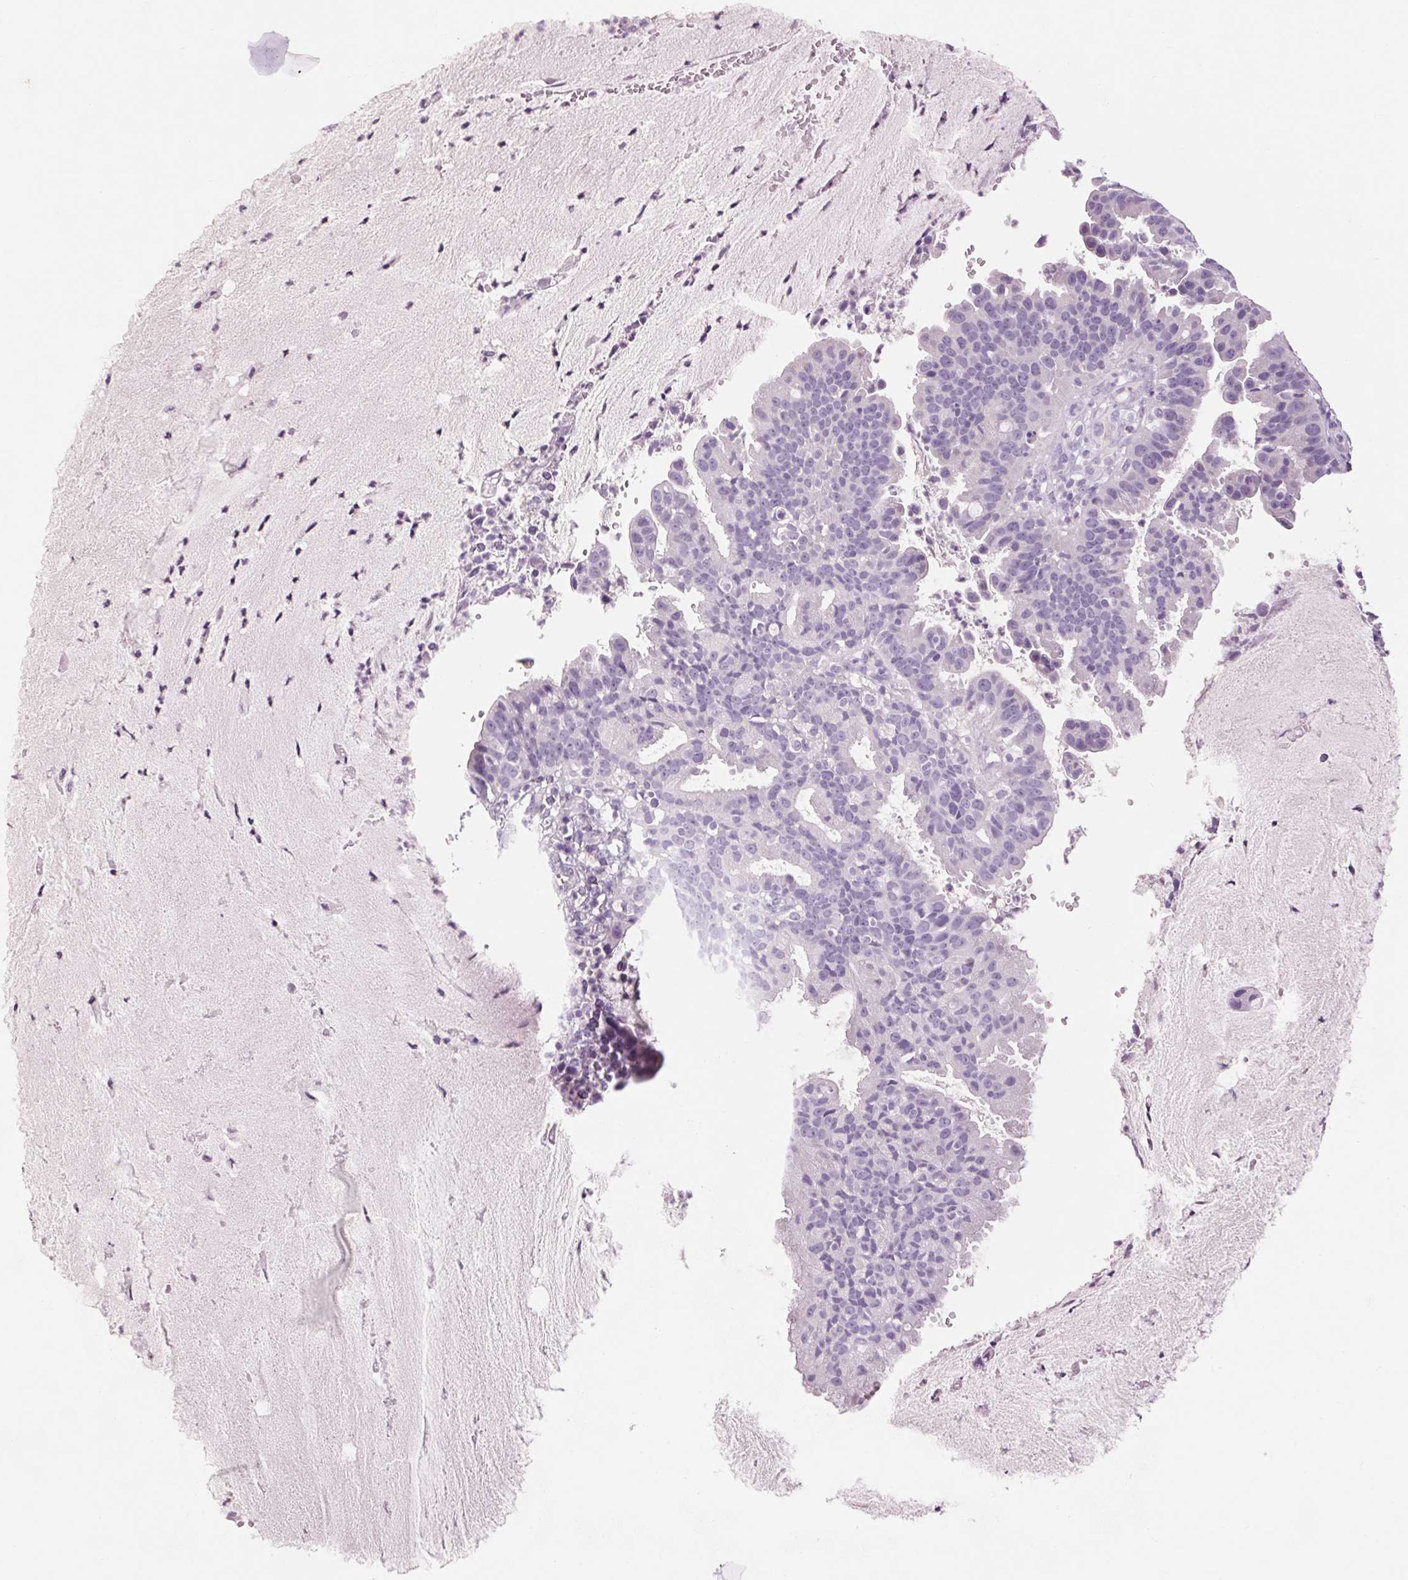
{"staining": {"intensity": "negative", "quantity": "none", "location": "none"}, "tissue": "cervical cancer", "cell_type": "Tumor cells", "image_type": "cancer", "snomed": [{"axis": "morphology", "description": "Adenocarcinoma, NOS"}, {"axis": "topography", "description": "Cervix"}], "caption": "Tumor cells are negative for protein expression in human cervical adenocarcinoma.", "gene": "RPTN", "patient": {"sex": "female", "age": 34}}